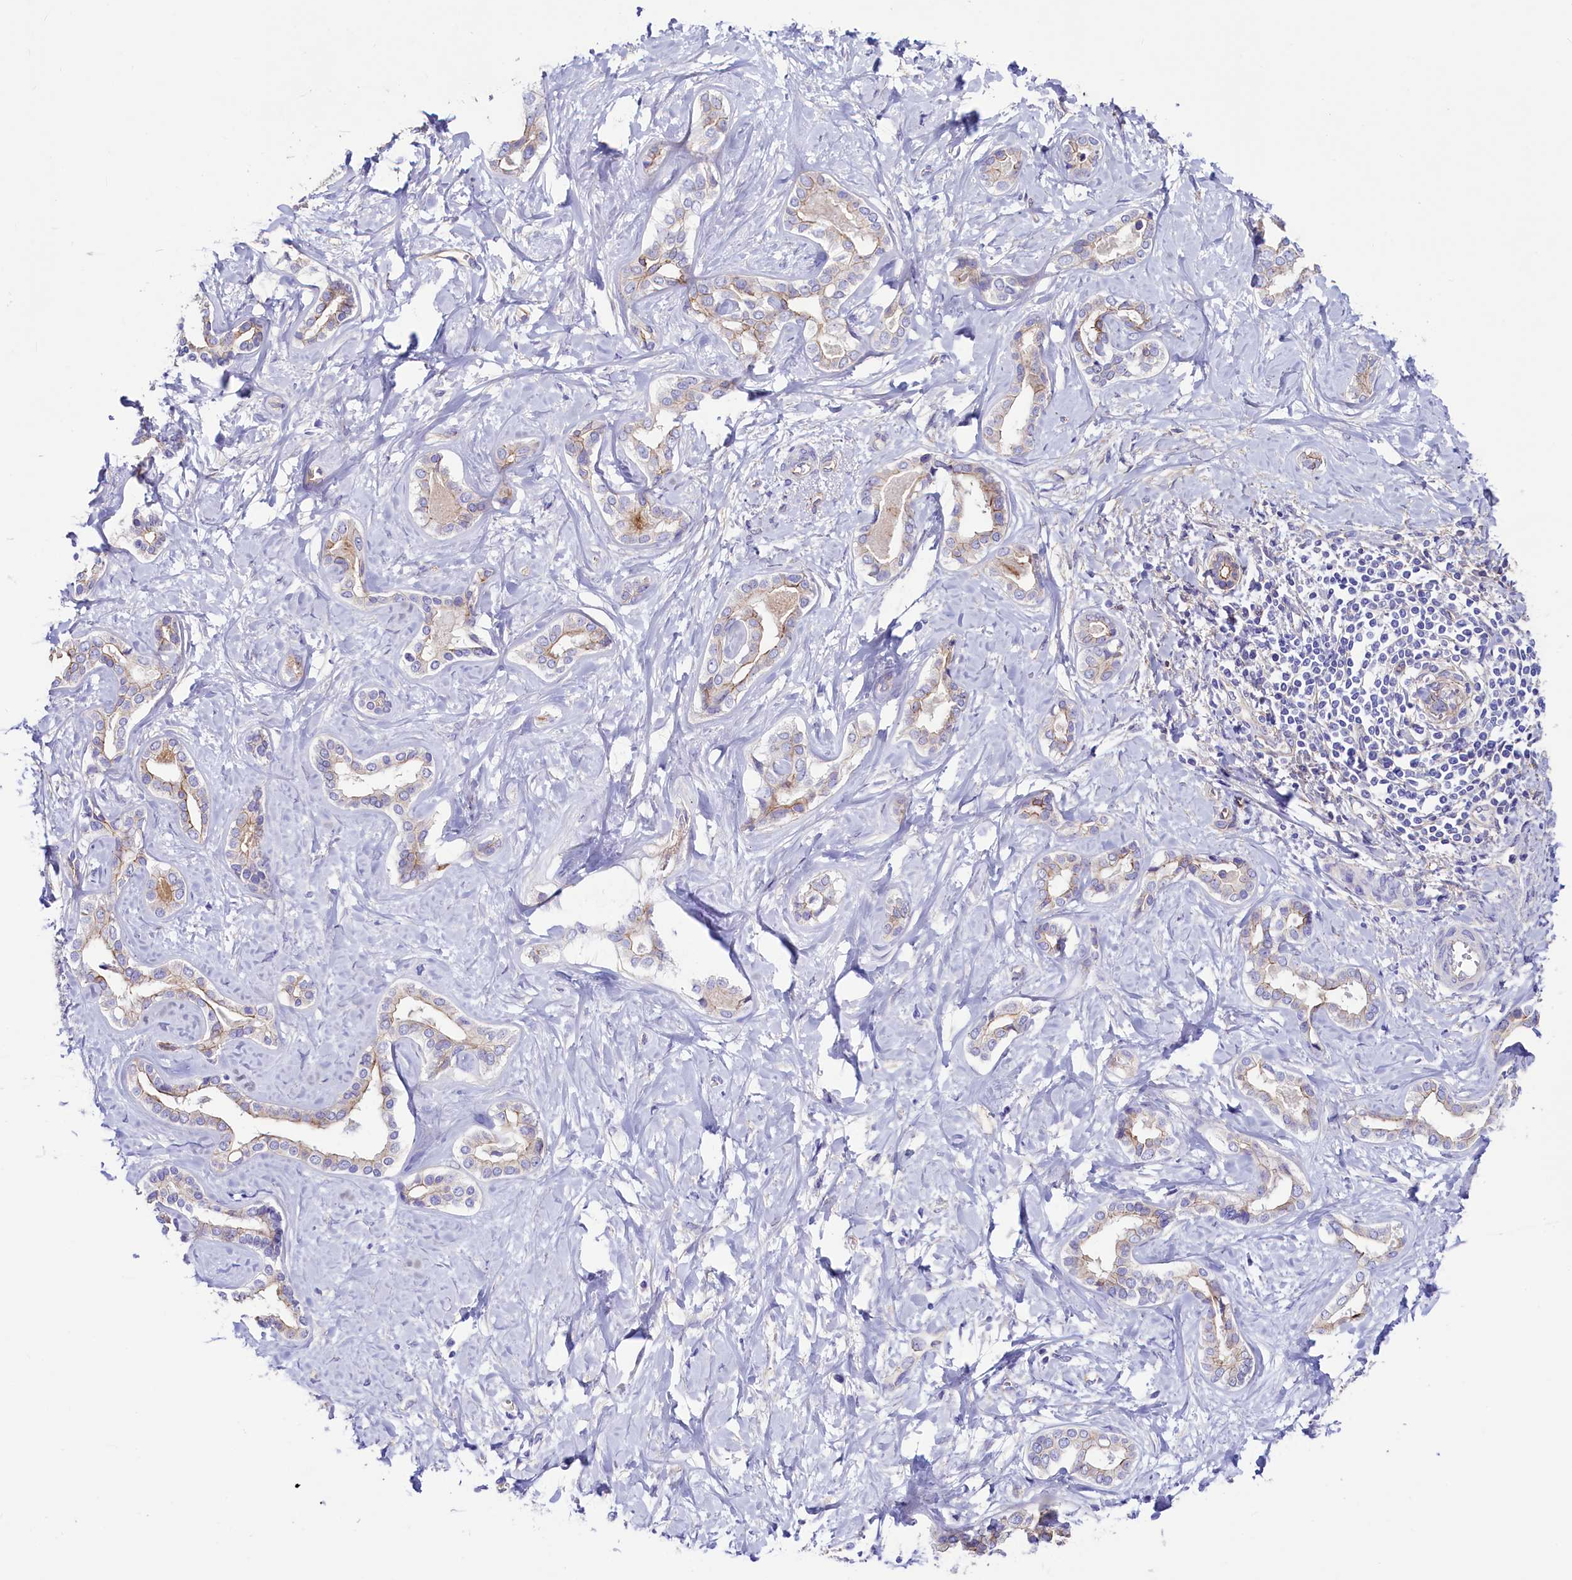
{"staining": {"intensity": "moderate", "quantity": "<25%", "location": "cytoplasmic/membranous"}, "tissue": "liver cancer", "cell_type": "Tumor cells", "image_type": "cancer", "snomed": [{"axis": "morphology", "description": "Cholangiocarcinoma"}, {"axis": "topography", "description": "Liver"}], "caption": "A low amount of moderate cytoplasmic/membranous positivity is present in approximately <25% of tumor cells in liver cholangiocarcinoma tissue.", "gene": "SLF1", "patient": {"sex": "female", "age": 77}}